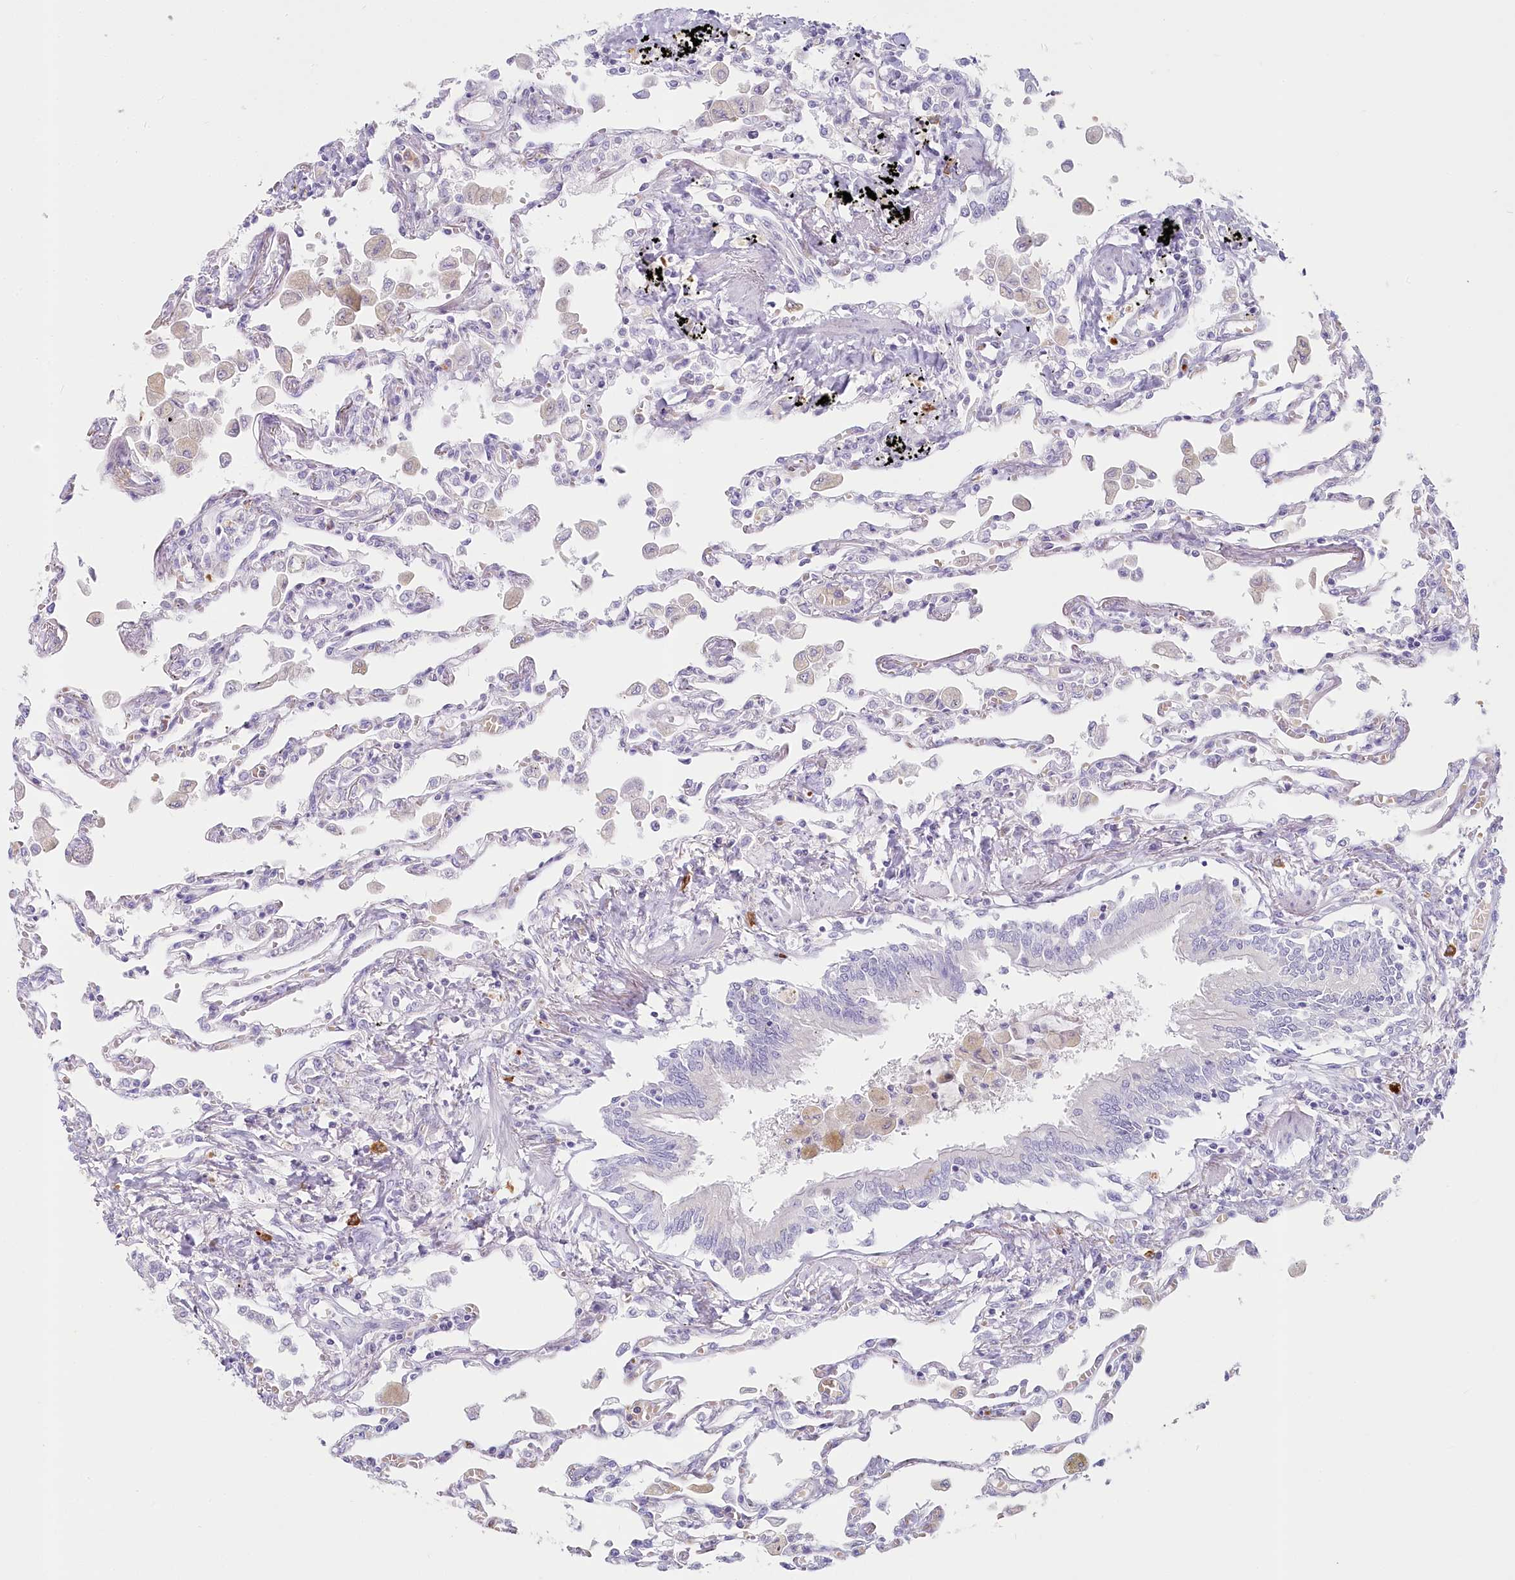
{"staining": {"intensity": "negative", "quantity": "none", "location": "none"}, "tissue": "lung", "cell_type": "Alveolar cells", "image_type": "normal", "snomed": [{"axis": "morphology", "description": "Normal tissue, NOS"}, {"axis": "topography", "description": "Bronchus"}, {"axis": "topography", "description": "Lung"}], "caption": "Lung stained for a protein using immunohistochemistry displays no expression alveolar cells.", "gene": "IFIT5", "patient": {"sex": "female", "age": 49}}